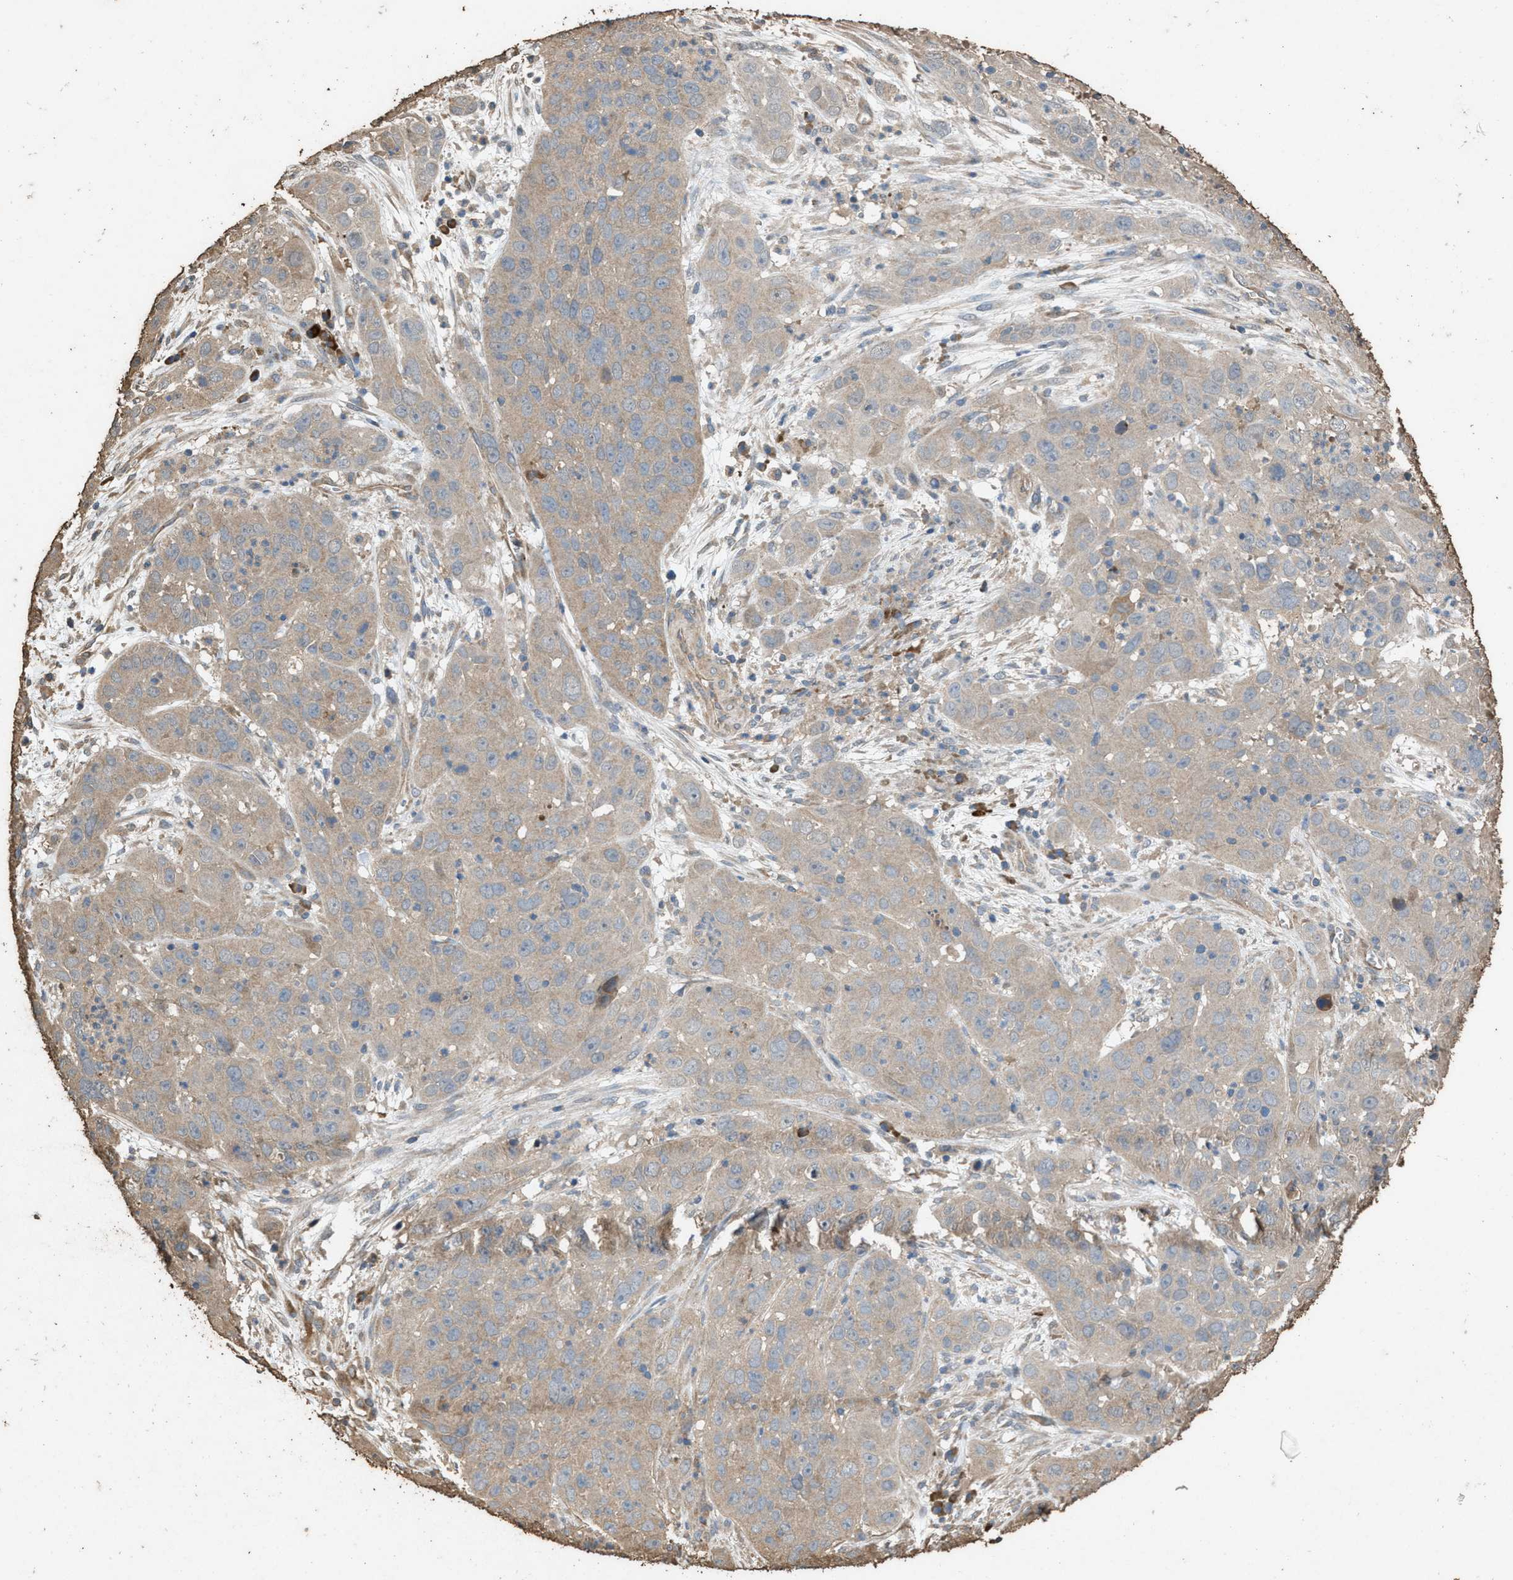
{"staining": {"intensity": "weak", "quantity": "<25%", "location": "cytoplasmic/membranous"}, "tissue": "cervical cancer", "cell_type": "Tumor cells", "image_type": "cancer", "snomed": [{"axis": "morphology", "description": "Squamous cell carcinoma, NOS"}, {"axis": "topography", "description": "Cervix"}], "caption": "Protein analysis of cervical squamous cell carcinoma displays no significant positivity in tumor cells.", "gene": "DCAF7", "patient": {"sex": "female", "age": 32}}